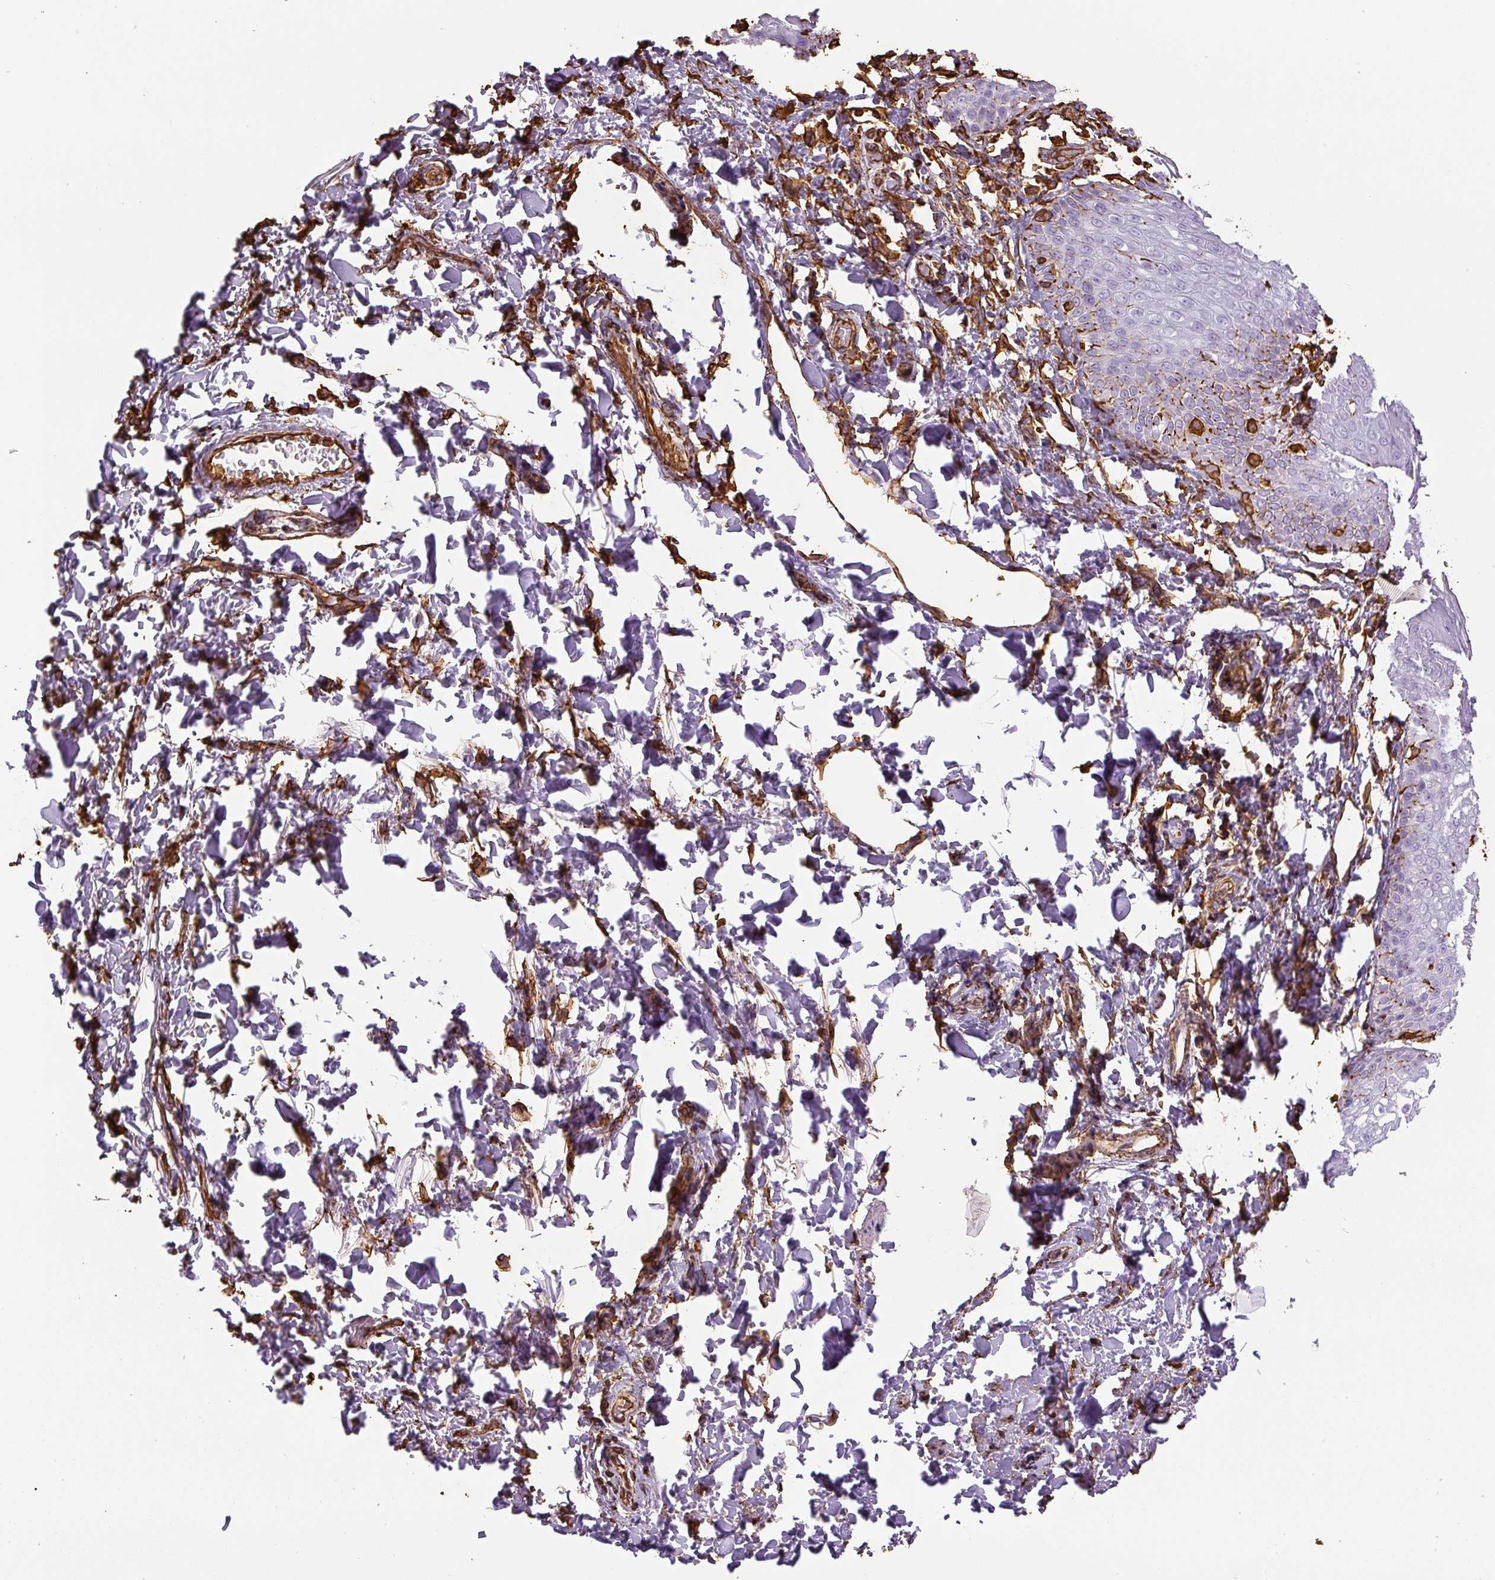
{"staining": {"intensity": "moderate", "quantity": "<25%", "location": "cytoplasmic/membranous"}, "tissue": "skin", "cell_type": "Epidermal cells", "image_type": "normal", "snomed": [{"axis": "morphology", "description": "Normal tissue, NOS"}, {"axis": "topography", "description": "Peripheral nerve tissue"}], "caption": "The photomicrograph displays a brown stain indicating the presence of a protein in the cytoplasmic/membranous of epidermal cells in skin. Using DAB (brown) and hematoxylin (blue) stains, captured at high magnification using brightfield microscopy.", "gene": "VIM", "patient": {"sex": "male", "age": 51}}